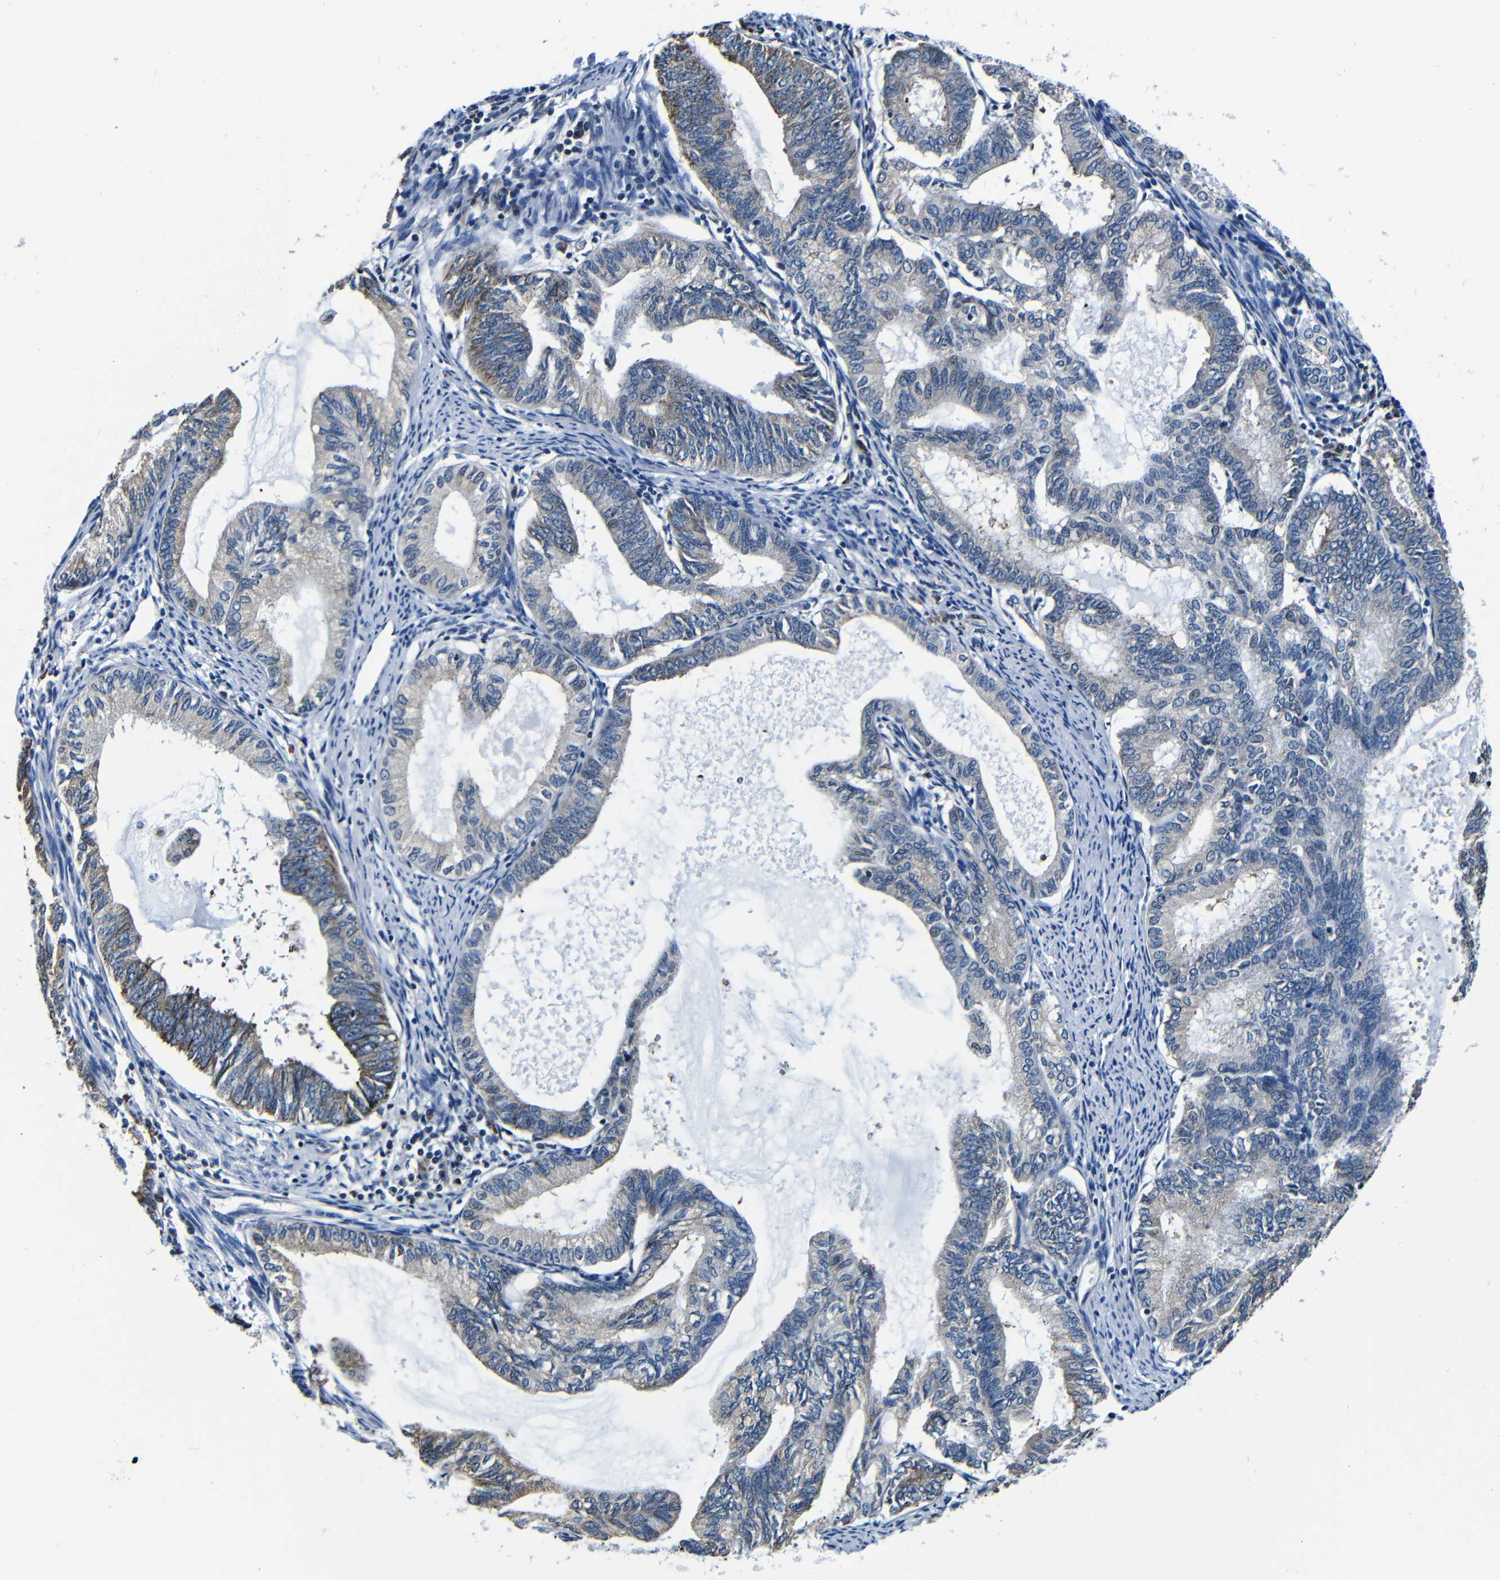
{"staining": {"intensity": "moderate", "quantity": ">75%", "location": "cytoplasmic/membranous"}, "tissue": "endometrial cancer", "cell_type": "Tumor cells", "image_type": "cancer", "snomed": [{"axis": "morphology", "description": "Adenocarcinoma, NOS"}, {"axis": "topography", "description": "Endometrium"}], "caption": "Immunohistochemical staining of endometrial cancer (adenocarcinoma) shows medium levels of moderate cytoplasmic/membranous expression in about >75% of tumor cells. The staining is performed using DAB (3,3'-diaminobenzidine) brown chromogen to label protein expression. The nuclei are counter-stained blue using hematoxylin.", "gene": "NCBP3", "patient": {"sex": "female", "age": 86}}